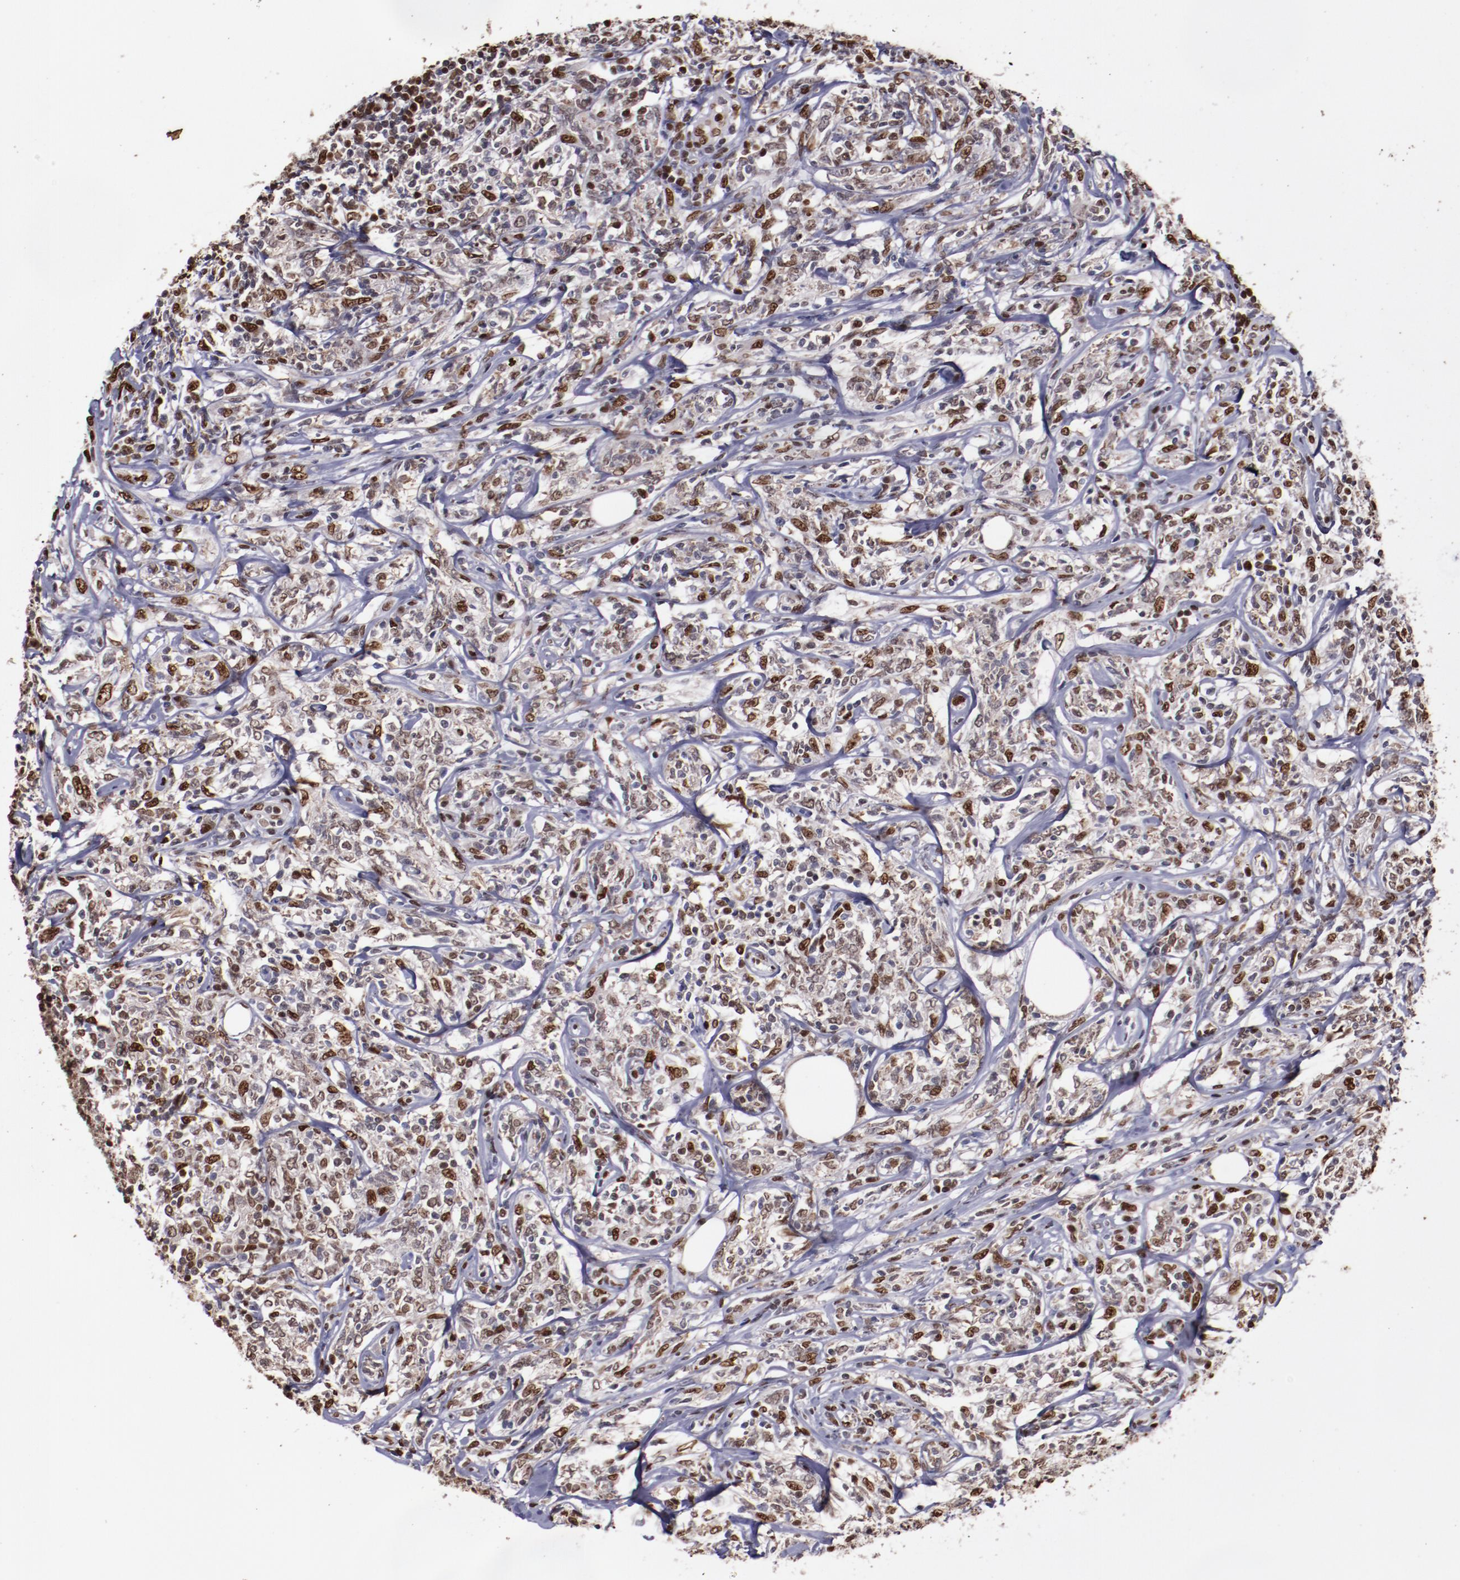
{"staining": {"intensity": "moderate", "quantity": "25%-75%", "location": "nuclear"}, "tissue": "lymphoma", "cell_type": "Tumor cells", "image_type": "cancer", "snomed": [{"axis": "morphology", "description": "Malignant lymphoma, non-Hodgkin's type, High grade"}, {"axis": "topography", "description": "Lymph node"}], "caption": "Immunohistochemical staining of human lymphoma exhibits medium levels of moderate nuclear staining in approximately 25%-75% of tumor cells.", "gene": "APEX1", "patient": {"sex": "female", "age": 84}}